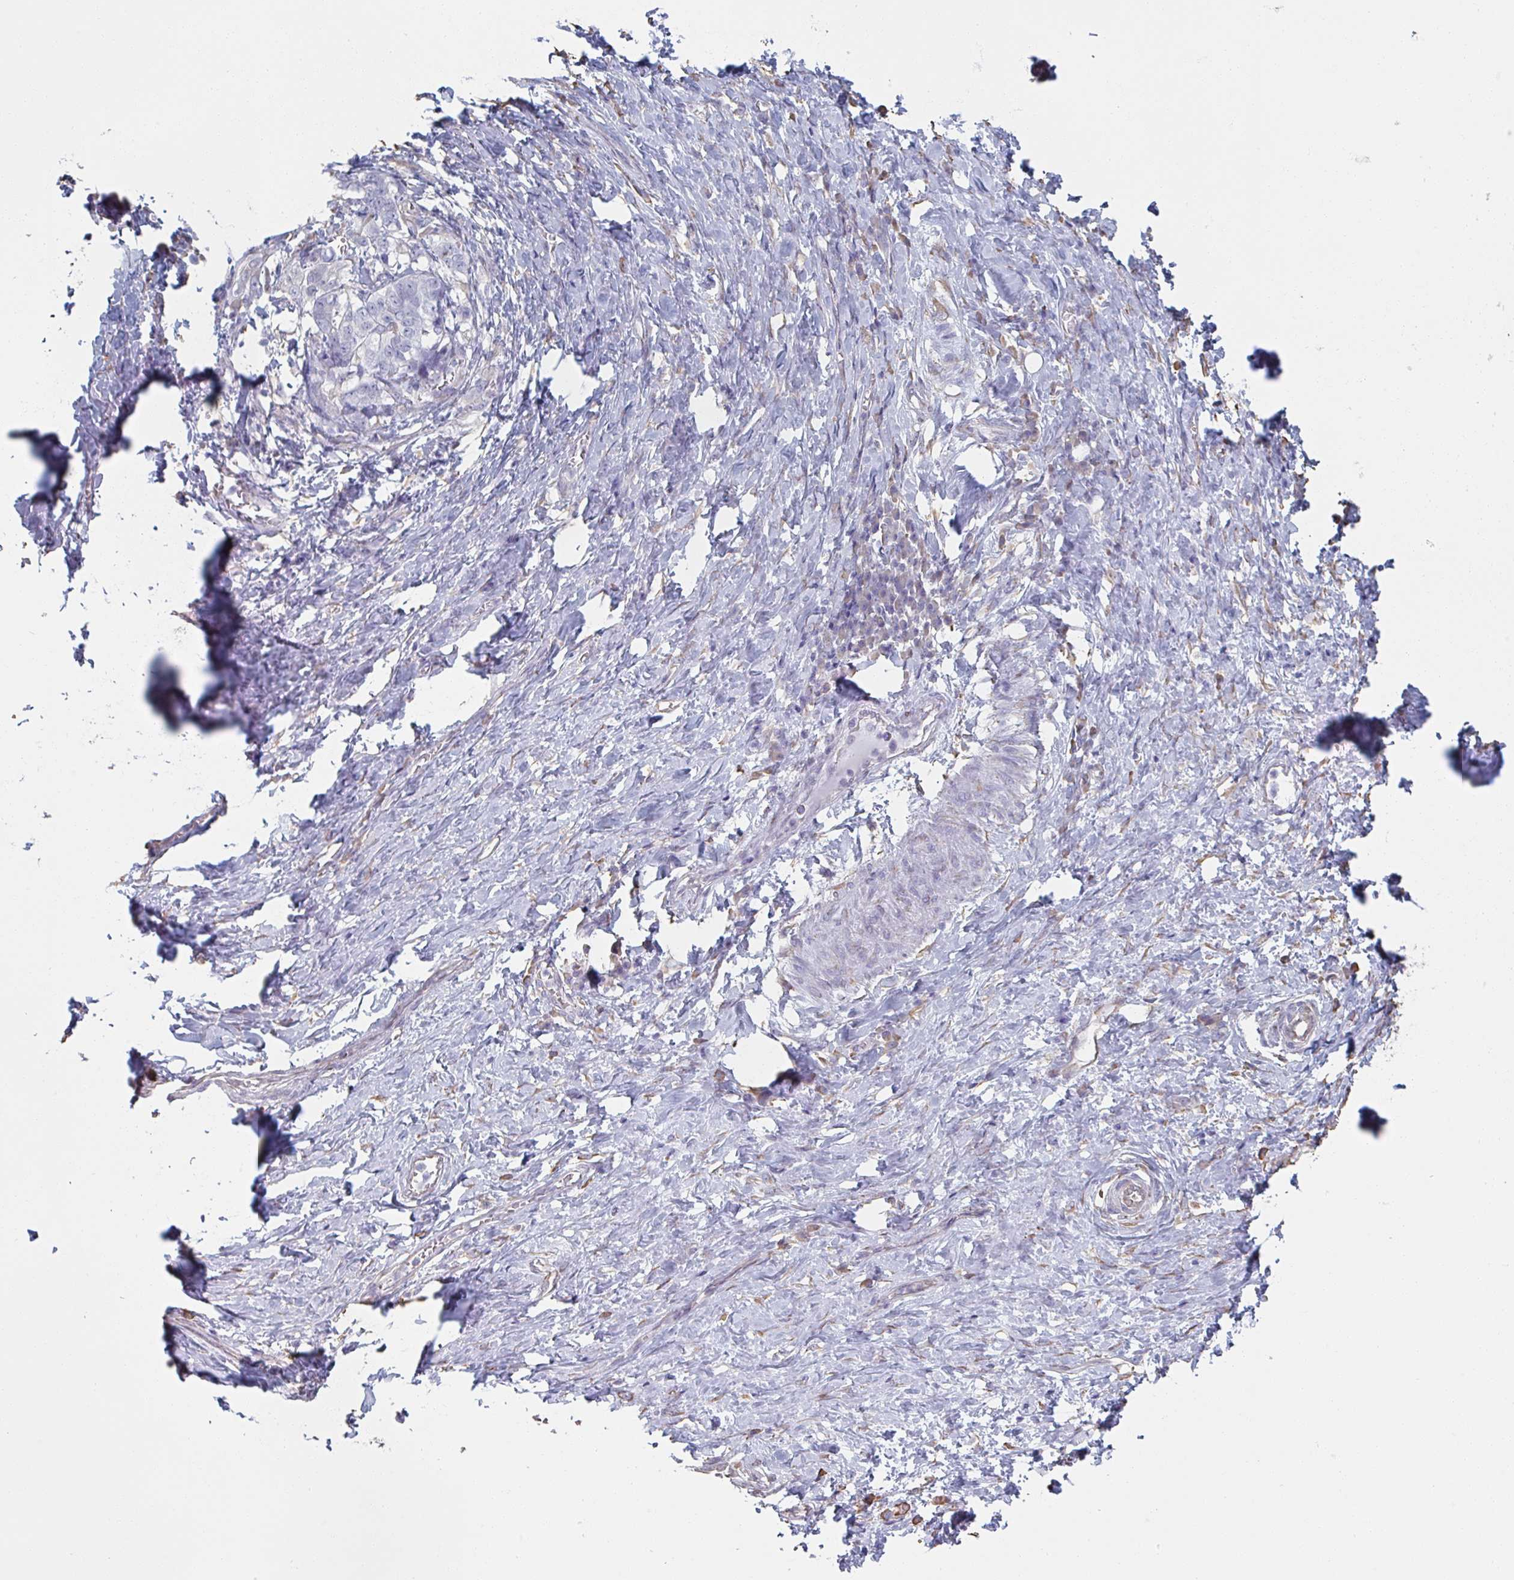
{"staining": {"intensity": "negative", "quantity": "none", "location": "none"}, "tissue": "stomach cancer", "cell_type": "Tumor cells", "image_type": "cancer", "snomed": [{"axis": "morphology", "description": "Normal tissue, NOS"}, {"axis": "morphology", "description": "Adenocarcinoma, NOS"}, {"axis": "topography", "description": "Stomach"}], "caption": "Tumor cells show no significant positivity in stomach cancer.", "gene": "RAB5IF", "patient": {"sex": "female", "age": 64}}